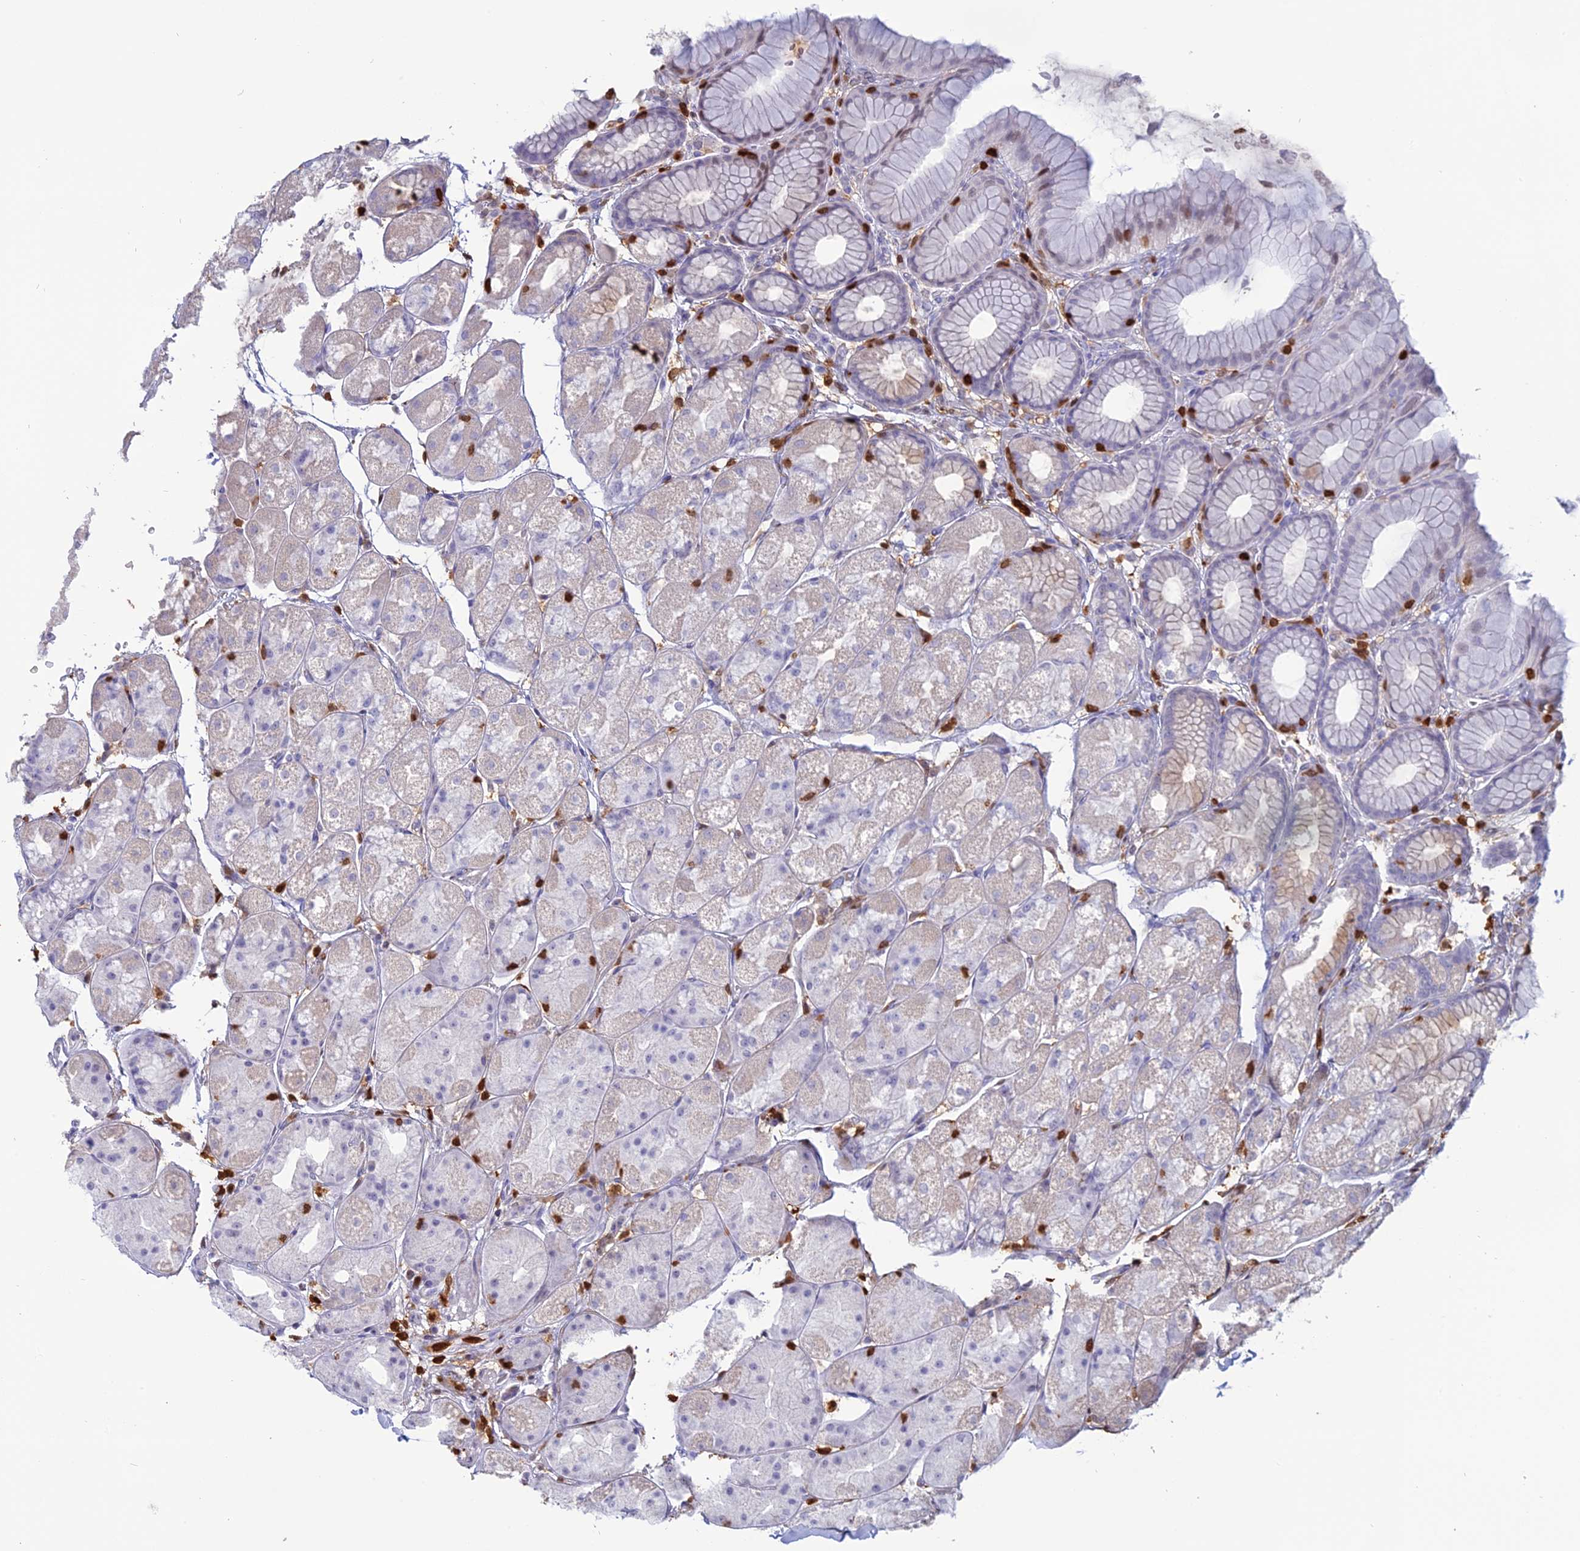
{"staining": {"intensity": "weak", "quantity": "<25%", "location": "cytoplasmic/membranous"}, "tissue": "stomach", "cell_type": "Glandular cells", "image_type": "normal", "snomed": [{"axis": "morphology", "description": "Normal tissue, NOS"}, {"axis": "topography", "description": "Stomach"}], "caption": "Glandular cells are negative for brown protein staining in unremarkable stomach. (Immunohistochemistry (ihc), brightfield microscopy, high magnification).", "gene": "PGBD4", "patient": {"sex": "male", "age": 57}}